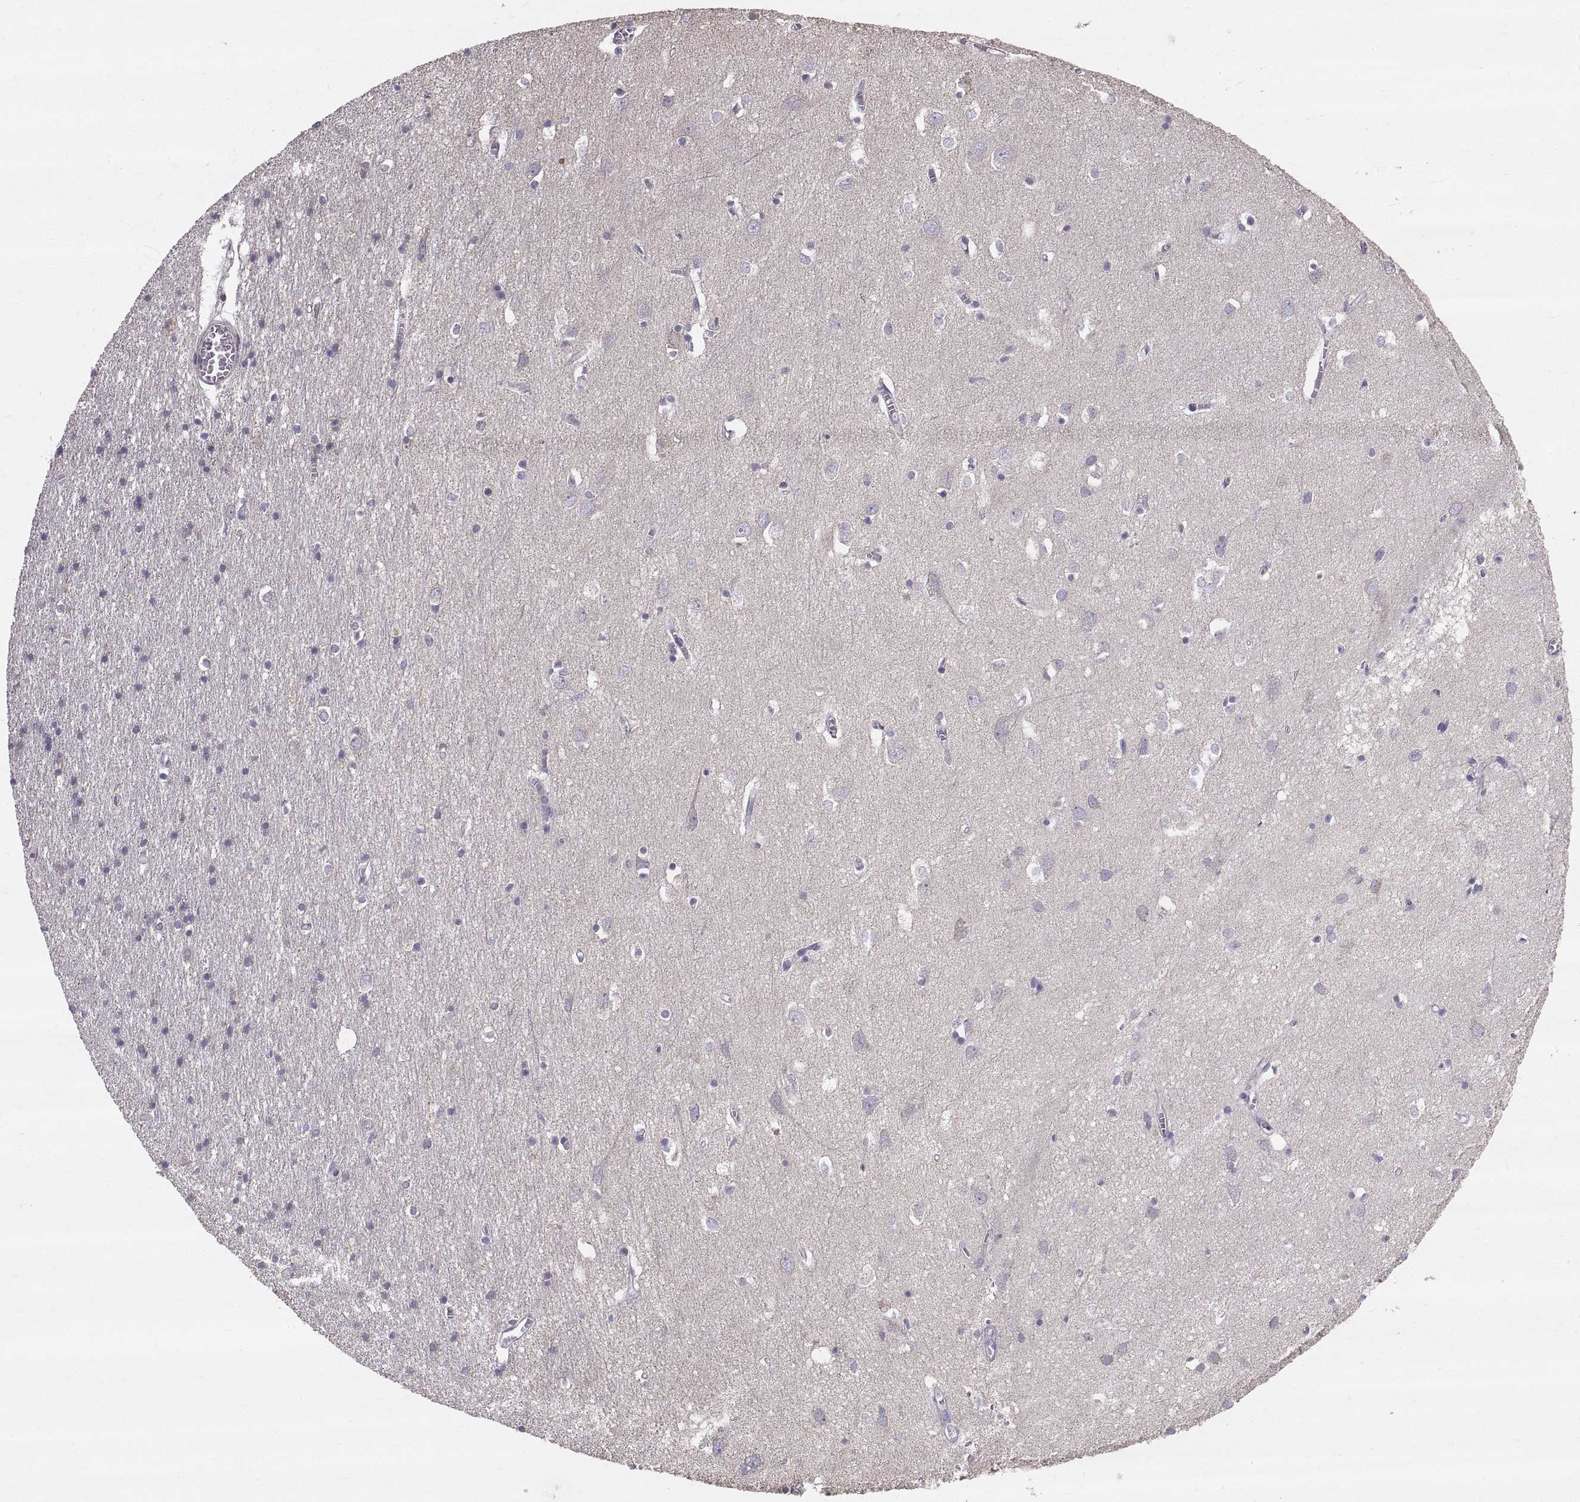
{"staining": {"intensity": "negative", "quantity": "none", "location": "none"}, "tissue": "cerebral cortex", "cell_type": "Endothelial cells", "image_type": "normal", "snomed": [{"axis": "morphology", "description": "Normal tissue, NOS"}, {"axis": "topography", "description": "Cerebral cortex"}], "caption": "High power microscopy photomicrograph of an immunohistochemistry (IHC) photomicrograph of benign cerebral cortex, revealing no significant staining in endothelial cells.", "gene": "STMND1", "patient": {"sex": "male", "age": 70}}